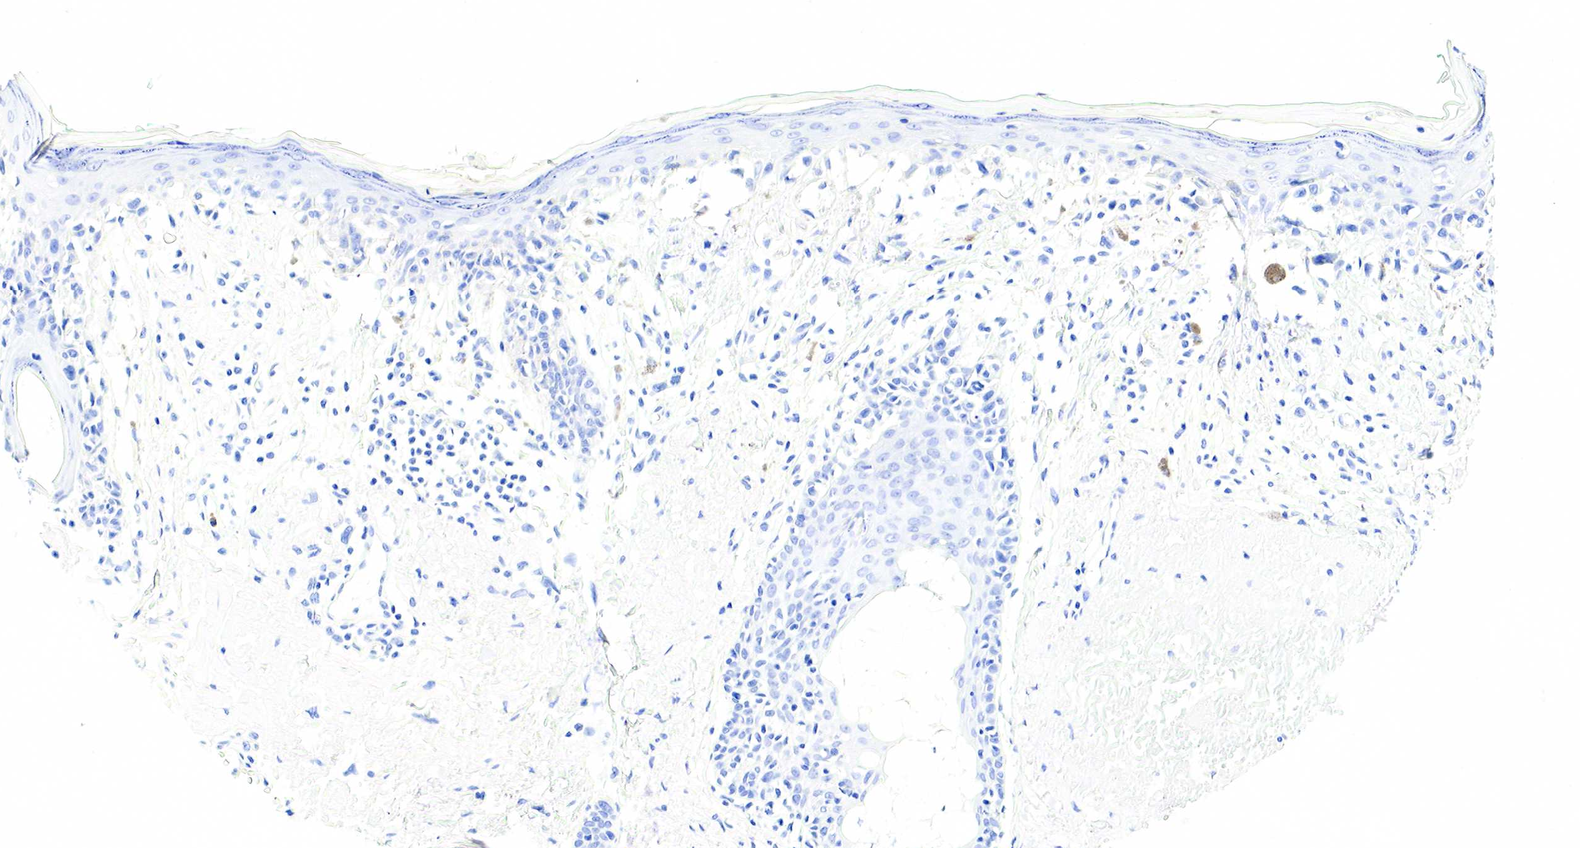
{"staining": {"intensity": "negative", "quantity": "none", "location": "none"}, "tissue": "melanoma", "cell_type": "Tumor cells", "image_type": "cancer", "snomed": [{"axis": "morphology", "description": "Malignant melanoma, NOS"}, {"axis": "topography", "description": "Skin"}], "caption": "Immunohistochemistry (IHC) photomicrograph of melanoma stained for a protein (brown), which demonstrates no positivity in tumor cells. (Stains: DAB immunohistochemistry (IHC) with hematoxylin counter stain, Microscopy: brightfield microscopy at high magnification).", "gene": "FUT4", "patient": {"sex": "male", "age": 80}}